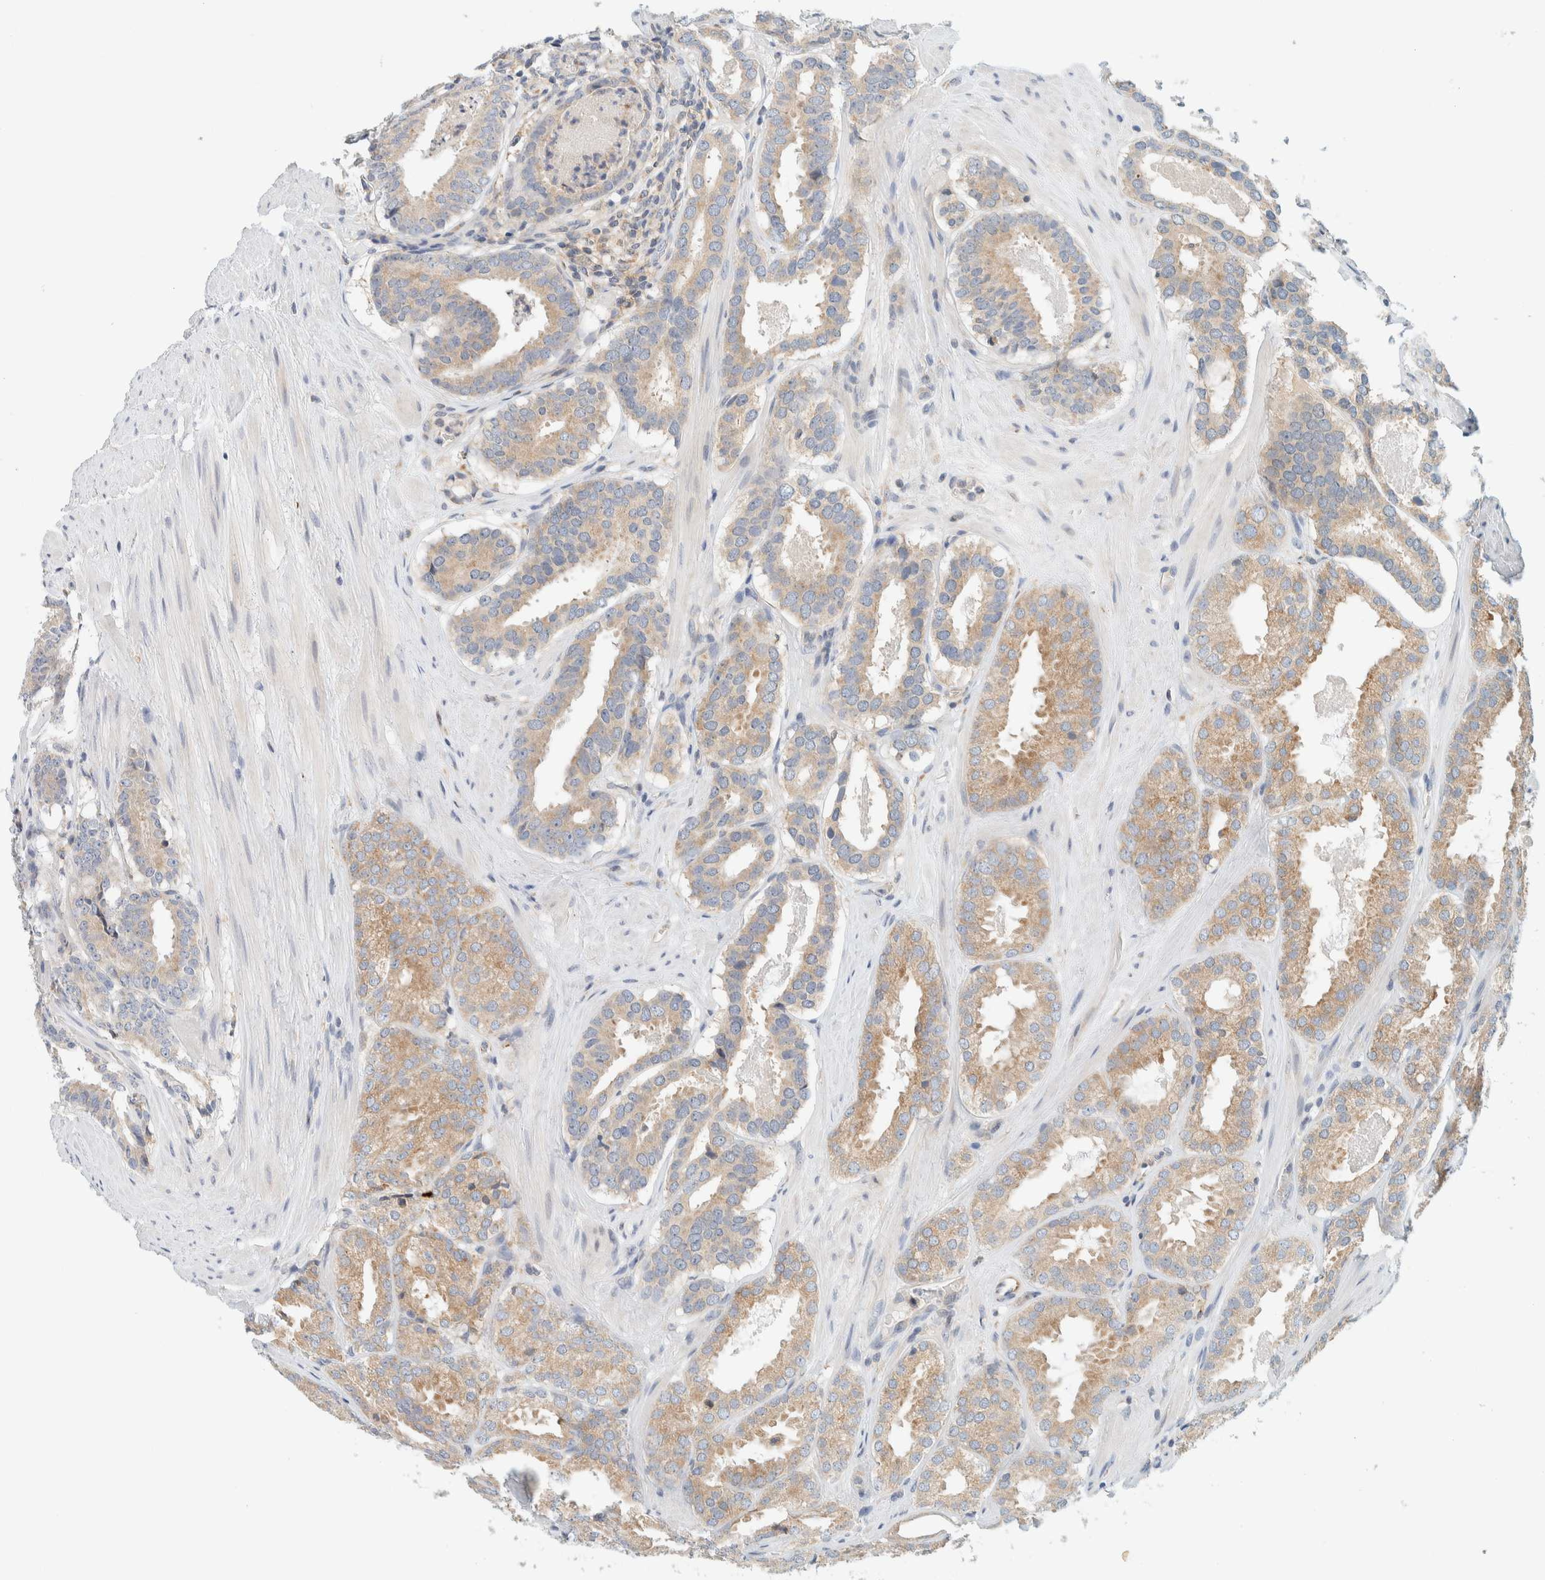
{"staining": {"intensity": "moderate", "quantity": "25%-75%", "location": "cytoplasmic/membranous"}, "tissue": "prostate cancer", "cell_type": "Tumor cells", "image_type": "cancer", "snomed": [{"axis": "morphology", "description": "Adenocarcinoma, Low grade"}, {"axis": "topography", "description": "Prostate"}], "caption": "Immunohistochemical staining of adenocarcinoma (low-grade) (prostate) exhibits medium levels of moderate cytoplasmic/membranous protein staining in approximately 25%-75% of tumor cells. (Stains: DAB (3,3'-diaminobenzidine) in brown, nuclei in blue, Microscopy: brightfield microscopy at high magnification).", "gene": "SUMF2", "patient": {"sex": "male", "age": 69}}